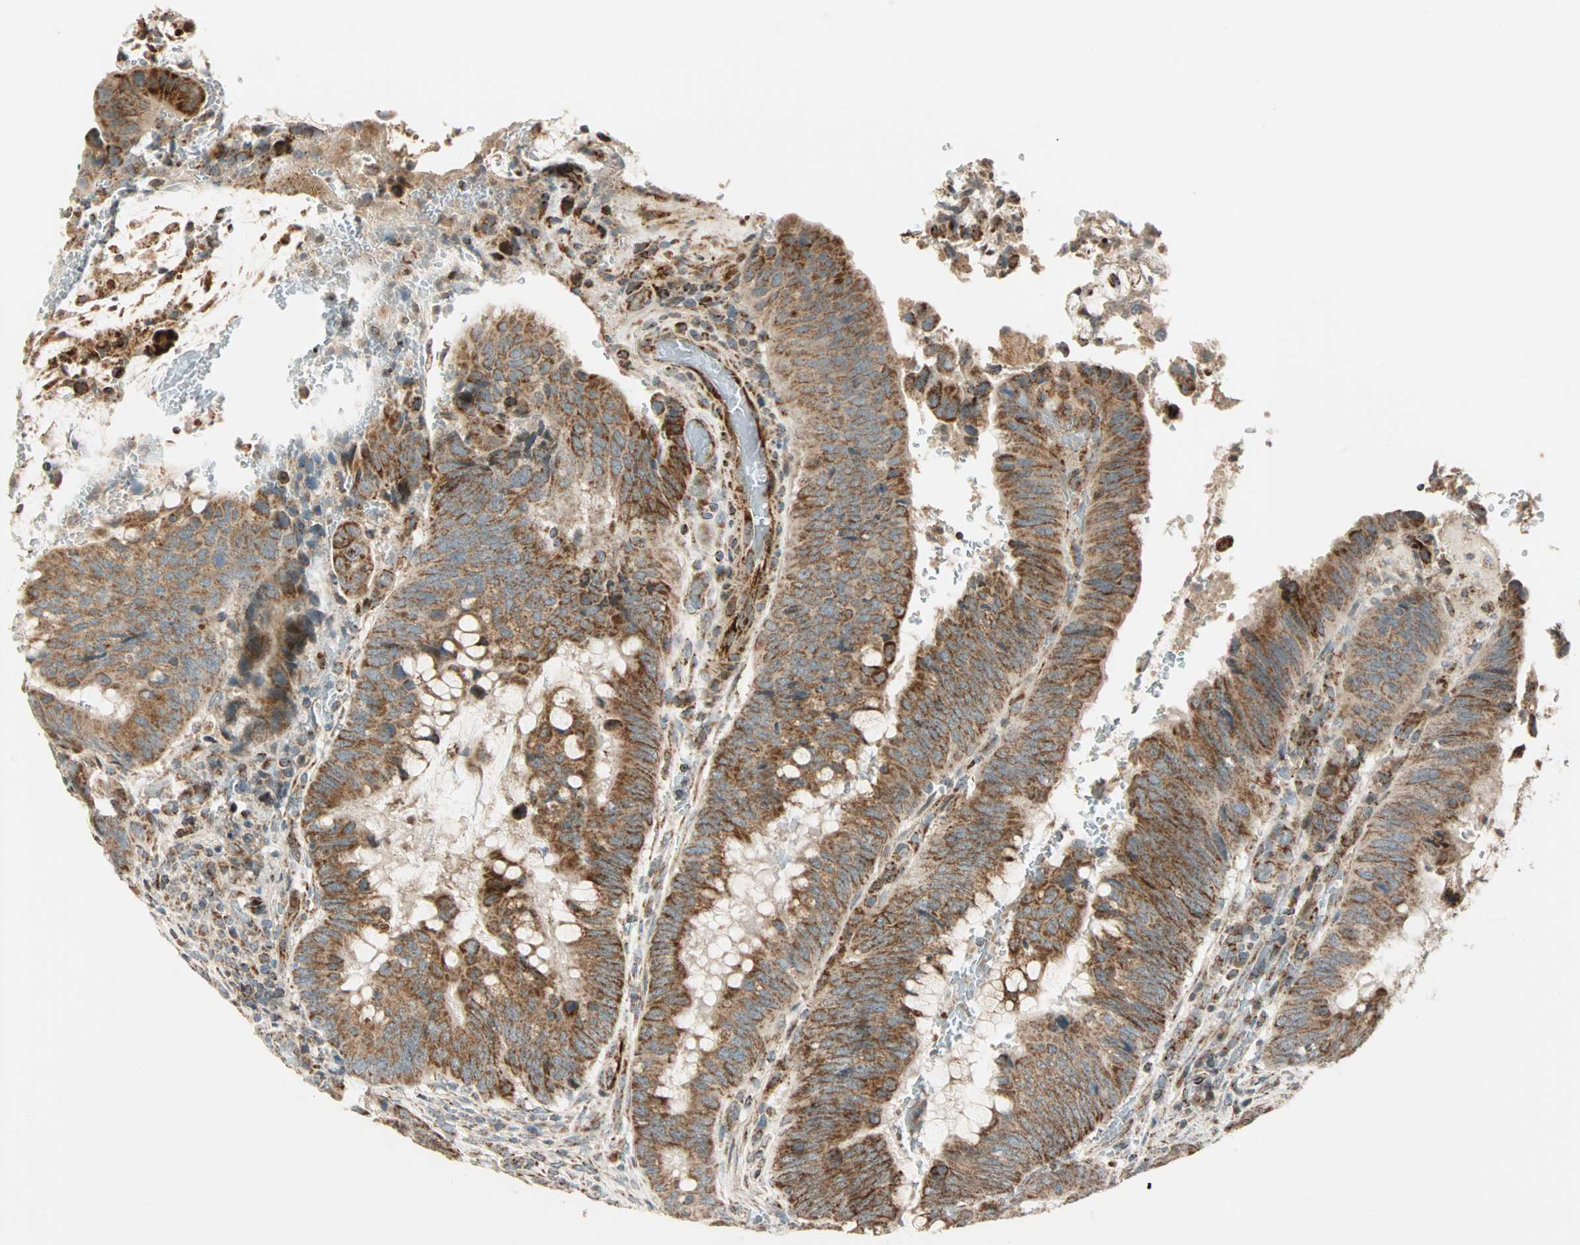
{"staining": {"intensity": "moderate", "quantity": ">75%", "location": "cytoplasmic/membranous"}, "tissue": "colorectal cancer", "cell_type": "Tumor cells", "image_type": "cancer", "snomed": [{"axis": "morphology", "description": "Normal tissue, NOS"}, {"axis": "morphology", "description": "Adenocarcinoma, NOS"}, {"axis": "topography", "description": "Rectum"}, {"axis": "topography", "description": "Peripheral nerve tissue"}], "caption": "DAB (3,3'-diaminobenzidine) immunohistochemical staining of colorectal adenocarcinoma exhibits moderate cytoplasmic/membranous protein staining in approximately >75% of tumor cells.", "gene": "SPRY4", "patient": {"sex": "male", "age": 92}}